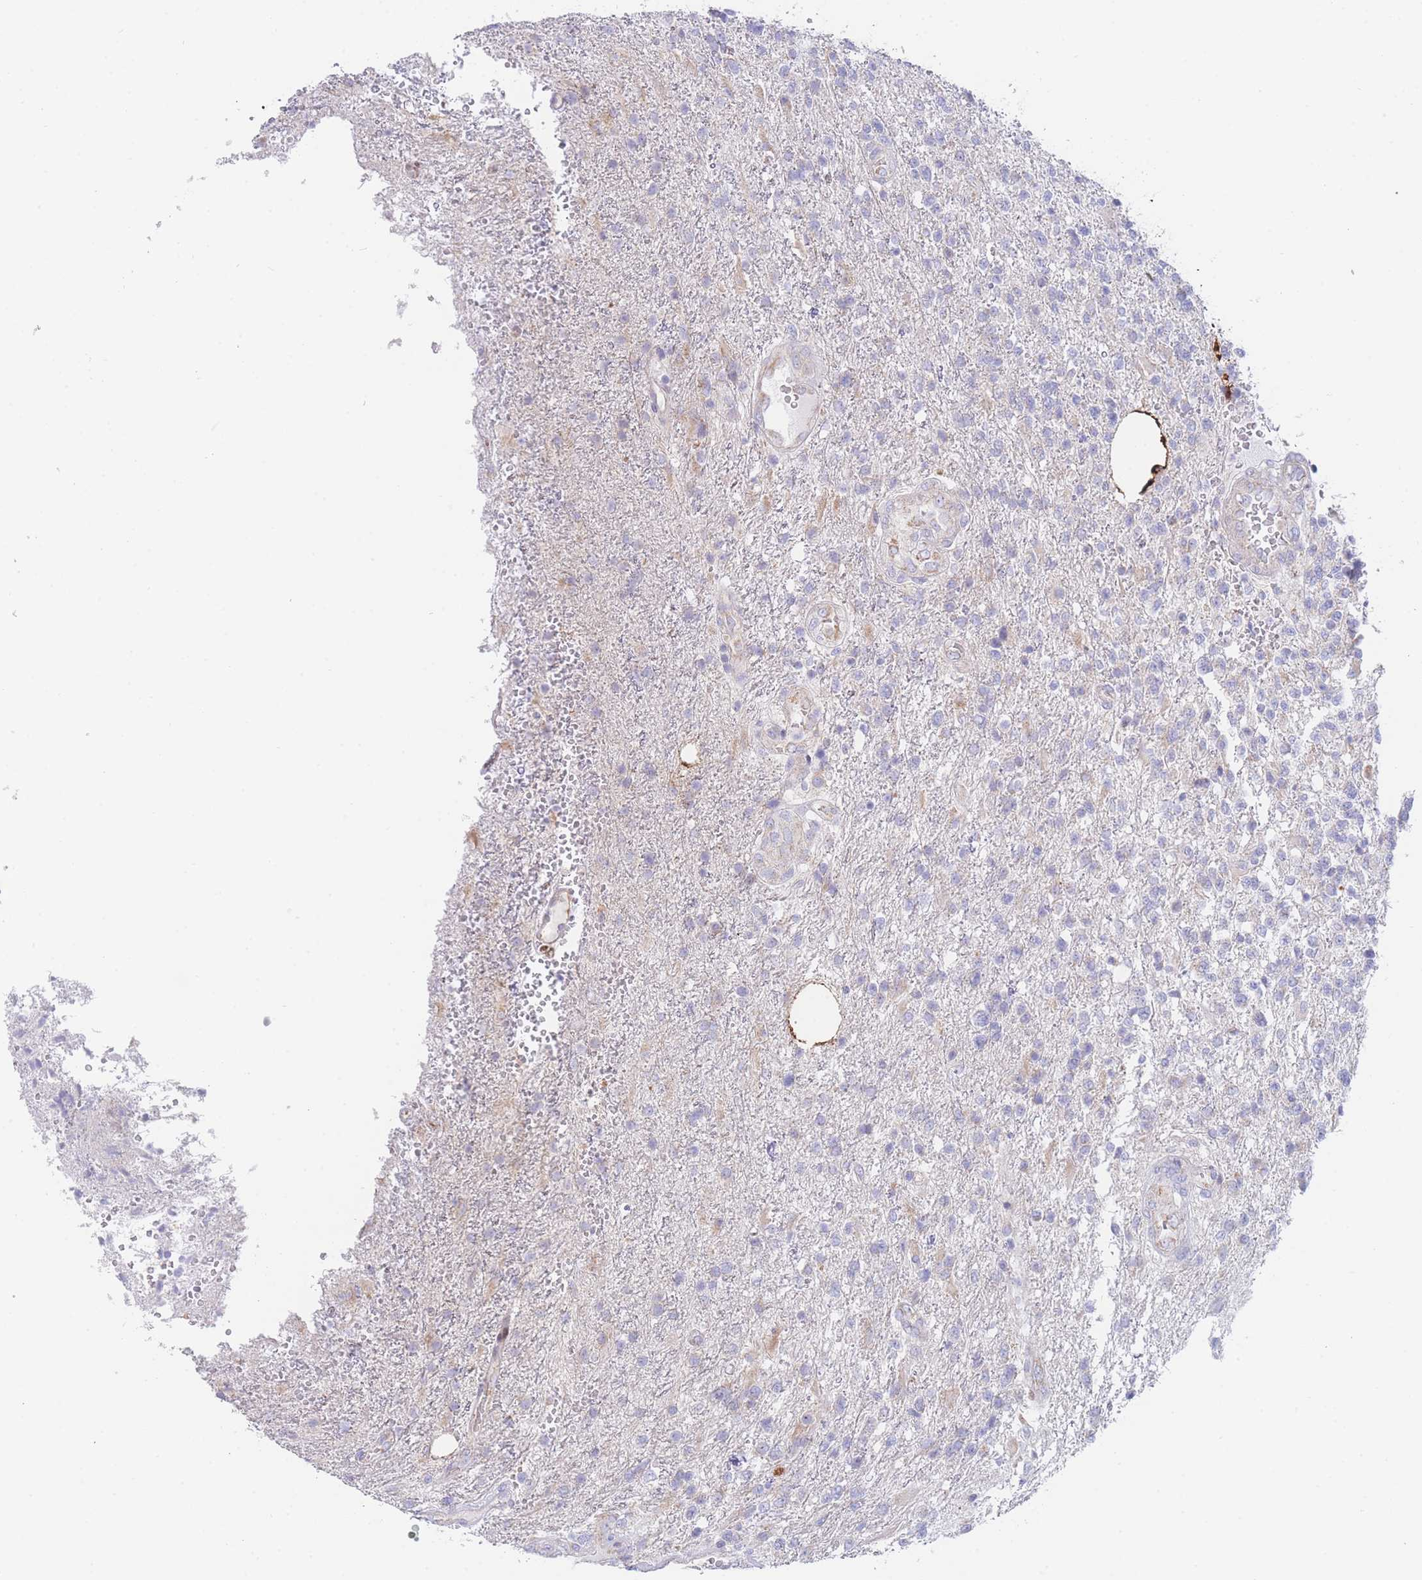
{"staining": {"intensity": "negative", "quantity": "none", "location": "none"}, "tissue": "glioma", "cell_type": "Tumor cells", "image_type": "cancer", "snomed": [{"axis": "morphology", "description": "Glioma, malignant, High grade"}, {"axis": "topography", "description": "Brain"}], "caption": "The photomicrograph reveals no staining of tumor cells in malignant glioma (high-grade).", "gene": "GPAM", "patient": {"sex": "male", "age": 56}}